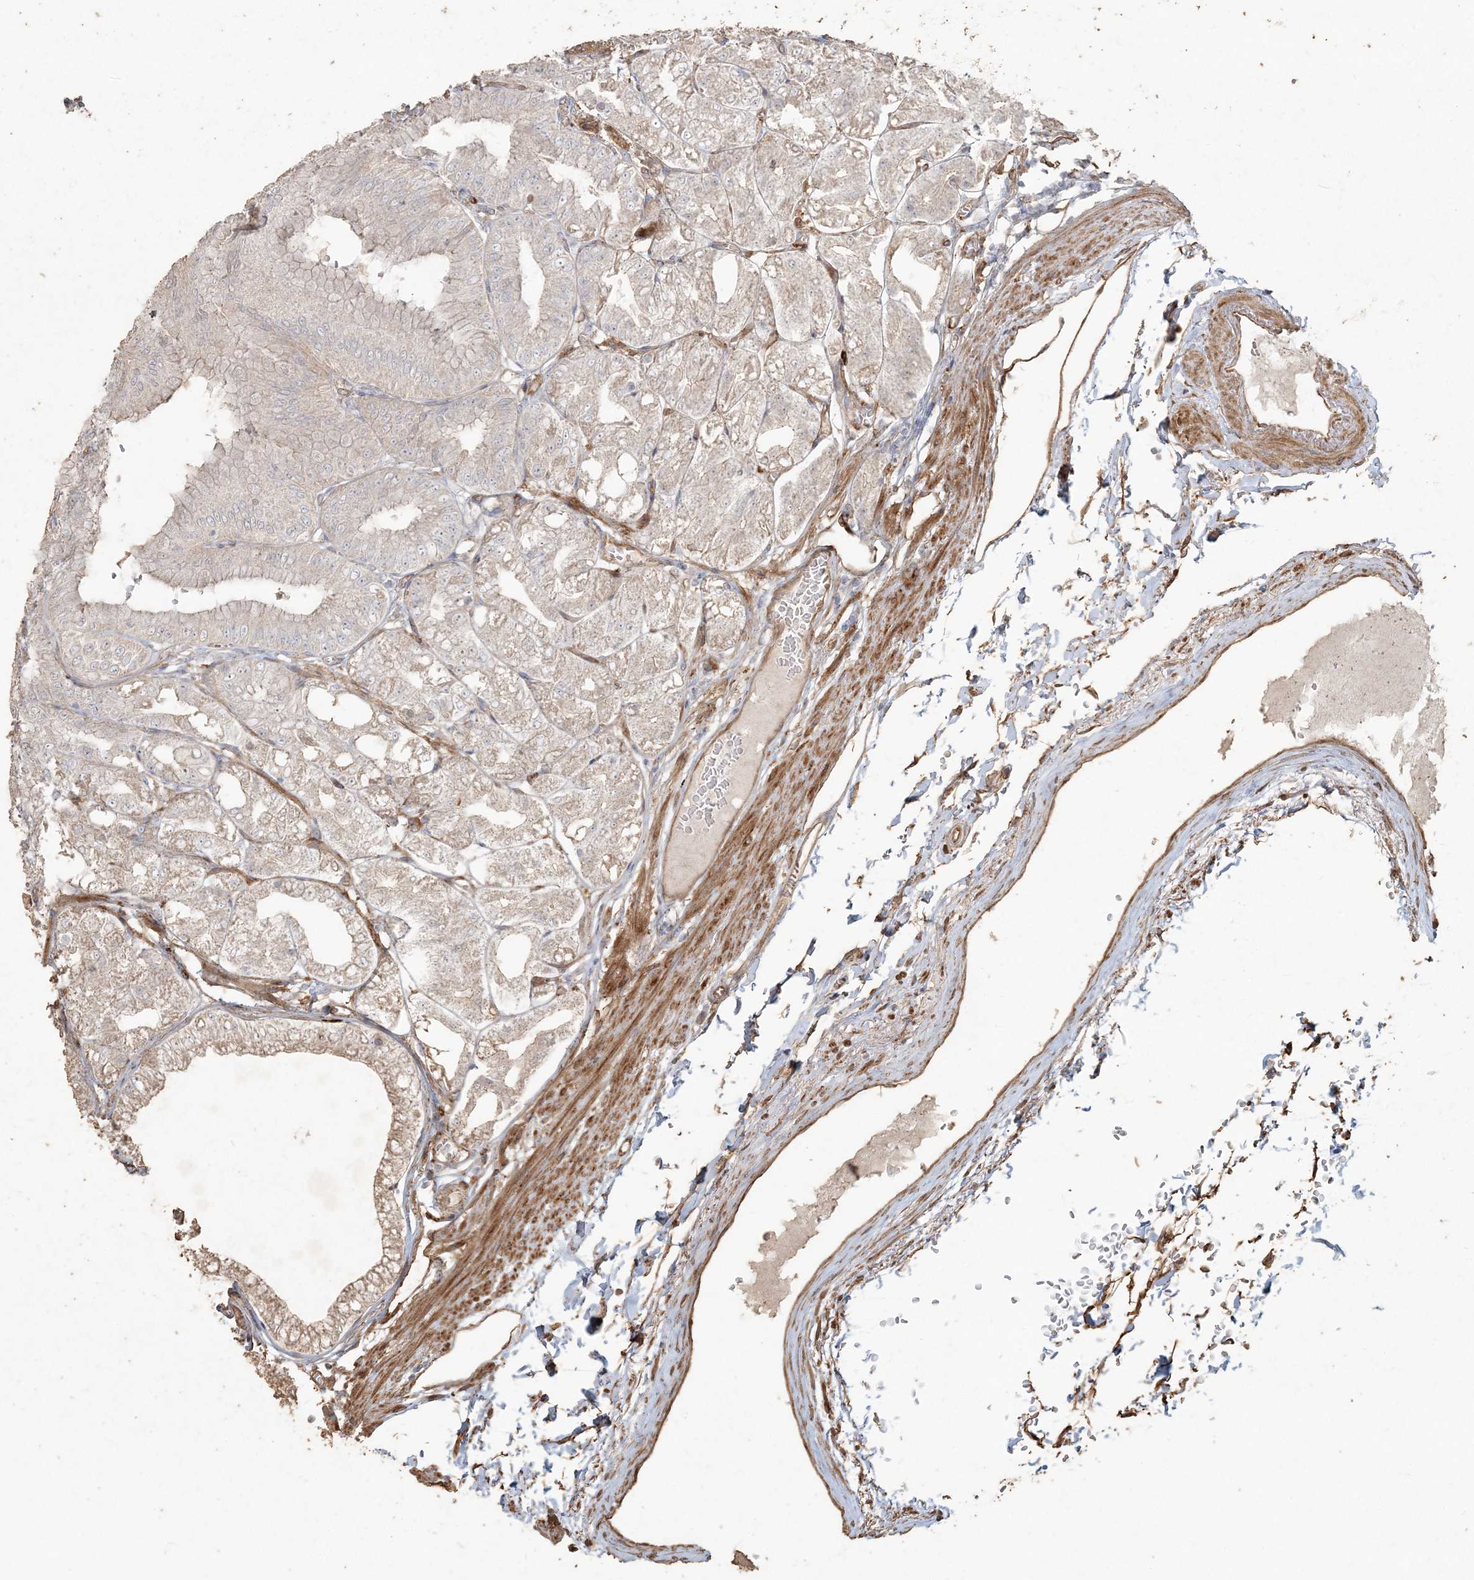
{"staining": {"intensity": "moderate", "quantity": "25%-75%", "location": "cytoplasmic/membranous"}, "tissue": "stomach", "cell_type": "Glandular cells", "image_type": "normal", "snomed": [{"axis": "morphology", "description": "Normal tissue, NOS"}, {"axis": "topography", "description": "Stomach, lower"}], "caption": "DAB (3,3'-diaminobenzidine) immunohistochemical staining of normal stomach exhibits moderate cytoplasmic/membranous protein expression in approximately 25%-75% of glandular cells.", "gene": "RNF145", "patient": {"sex": "male", "age": 71}}